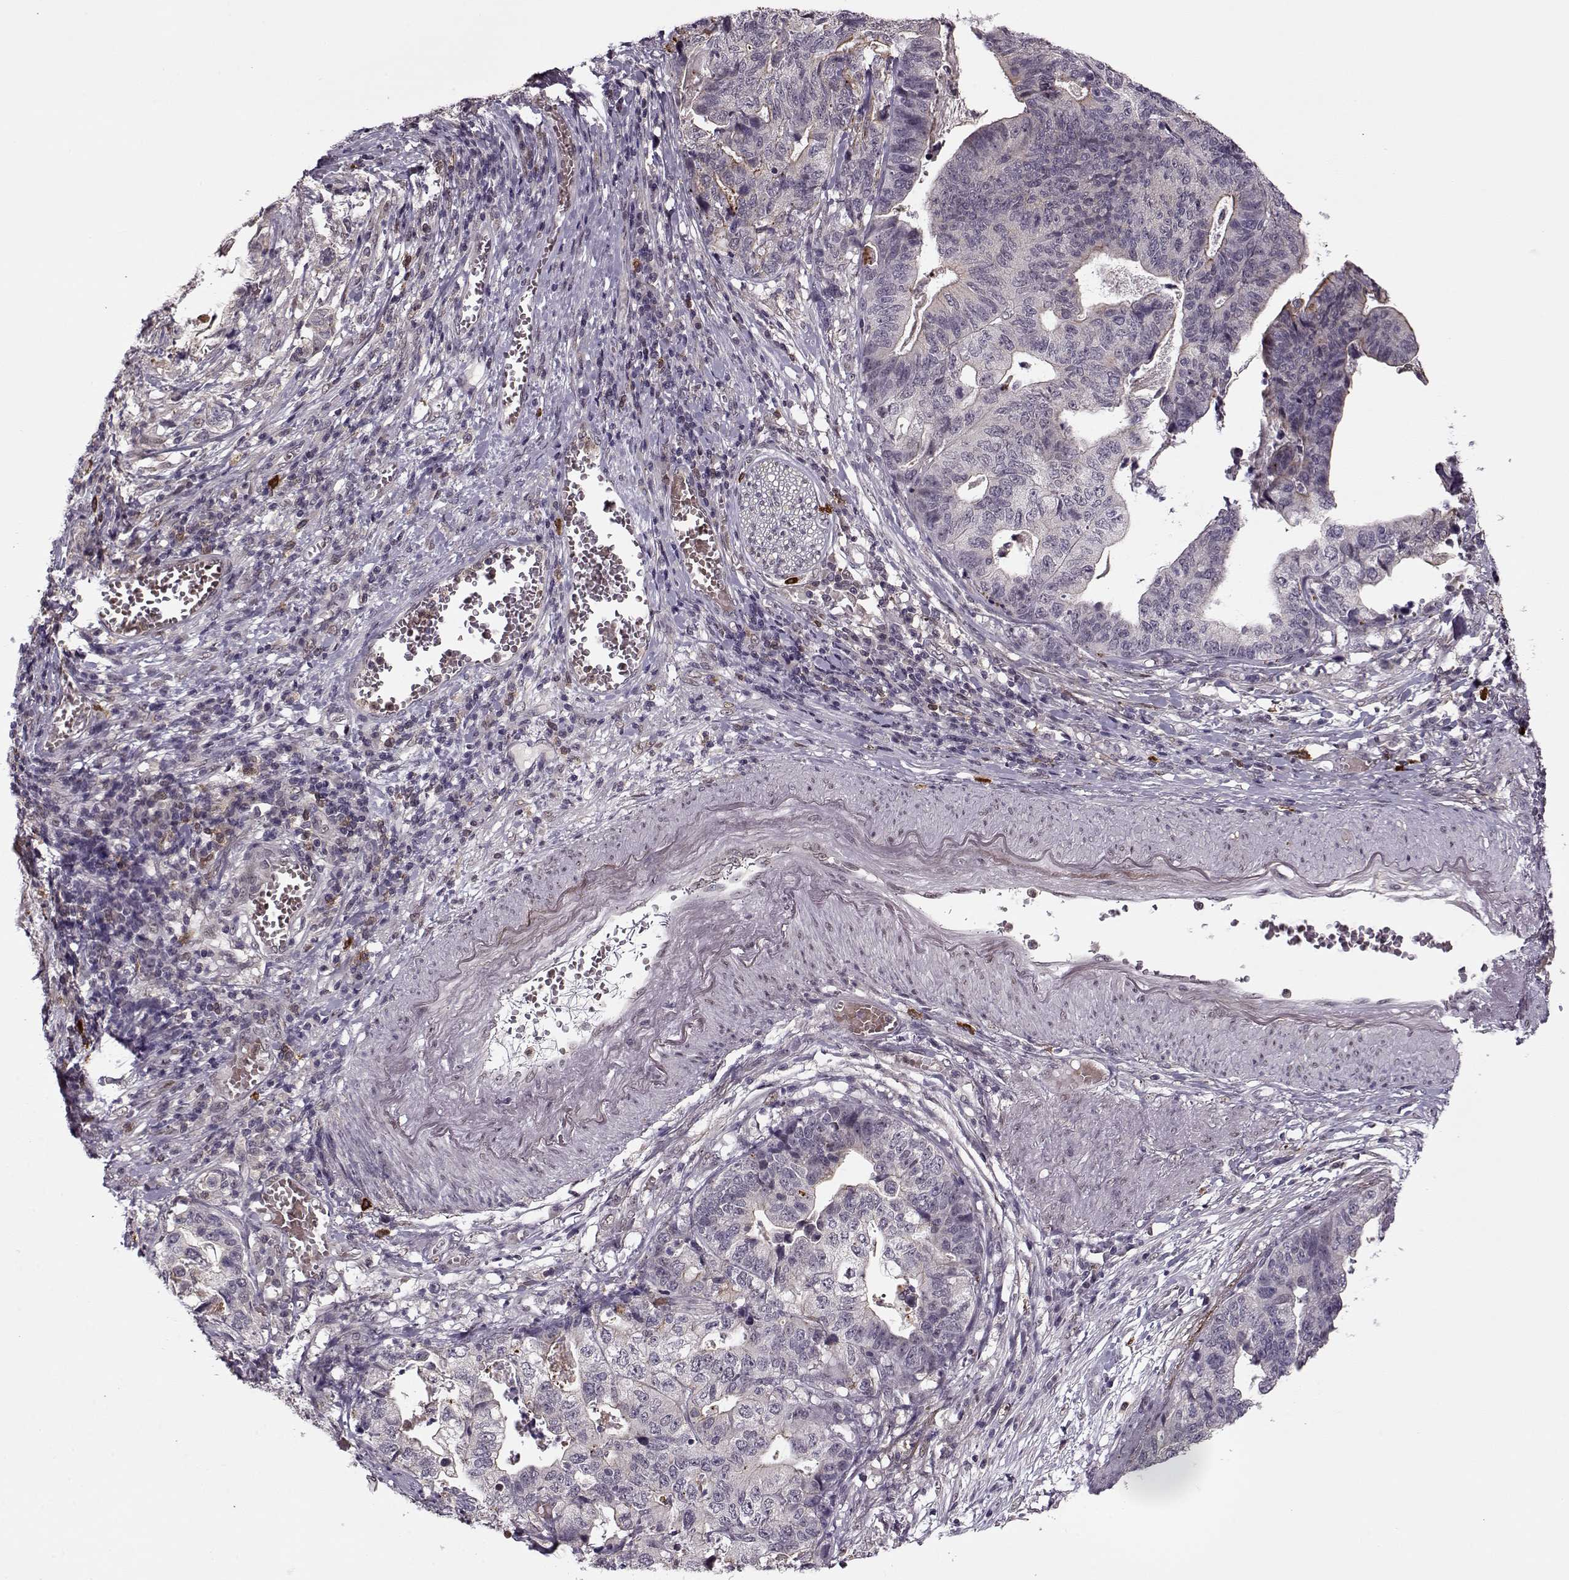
{"staining": {"intensity": "negative", "quantity": "none", "location": "none"}, "tissue": "stomach cancer", "cell_type": "Tumor cells", "image_type": "cancer", "snomed": [{"axis": "morphology", "description": "Adenocarcinoma, NOS"}, {"axis": "topography", "description": "Stomach, upper"}], "caption": "Immunohistochemistry image of adenocarcinoma (stomach) stained for a protein (brown), which demonstrates no positivity in tumor cells.", "gene": "DENND4B", "patient": {"sex": "female", "age": 67}}